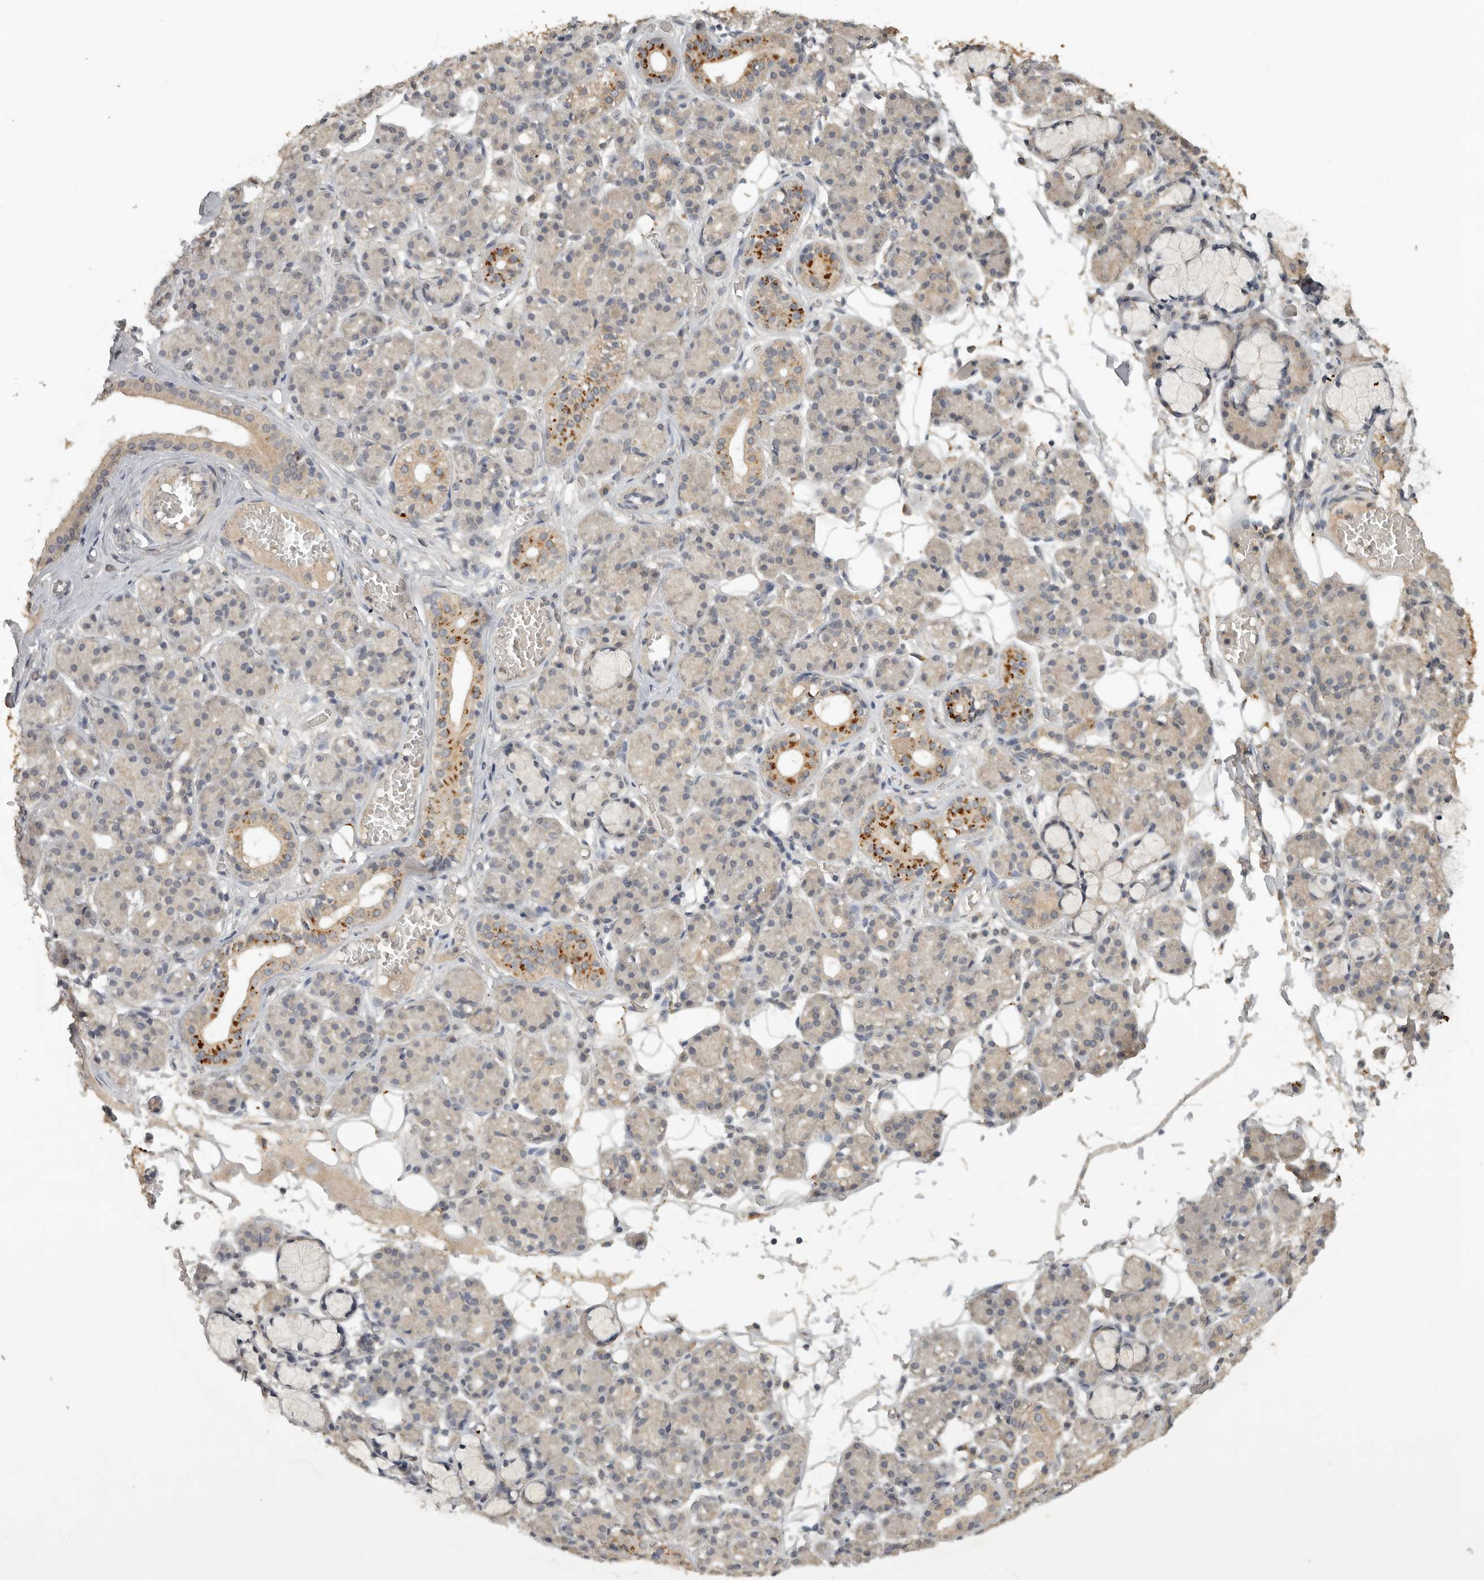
{"staining": {"intensity": "moderate", "quantity": "<25%", "location": "cytoplasmic/membranous"}, "tissue": "salivary gland", "cell_type": "Glandular cells", "image_type": "normal", "snomed": [{"axis": "morphology", "description": "Normal tissue, NOS"}, {"axis": "topography", "description": "Salivary gland"}], "caption": "Protein staining displays moderate cytoplasmic/membranous expression in approximately <25% of glandular cells in unremarkable salivary gland.", "gene": "ADAMTS4", "patient": {"sex": "male", "age": 63}}